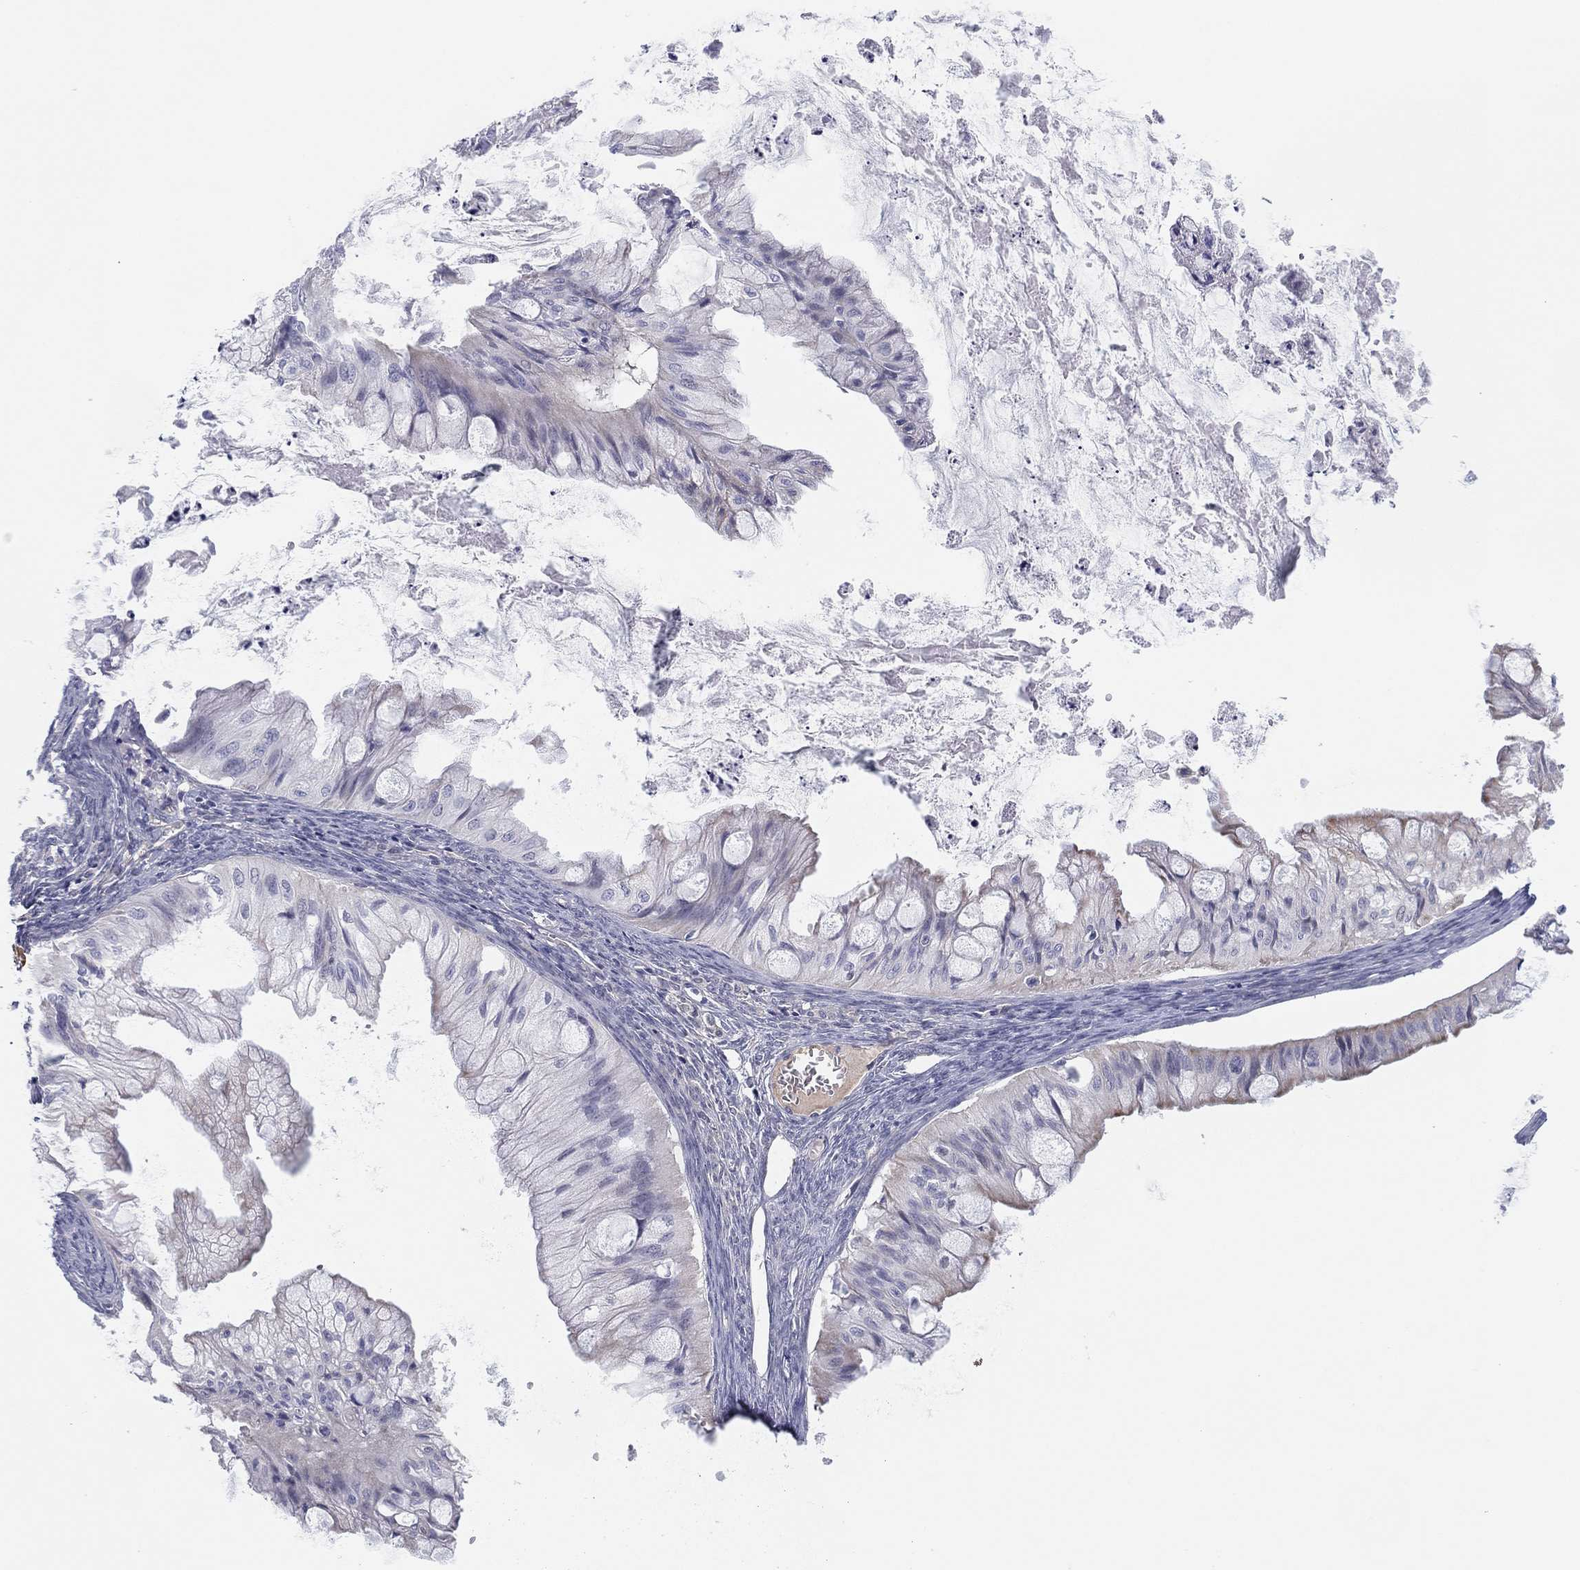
{"staining": {"intensity": "weak", "quantity": "<25%", "location": "cytoplasmic/membranous"}, "tissue": "ovarian cancer", "cell_type": "Tumor cells", "image_type": "cancer", "snomed": [{"axis": "morphology", "description": "Cystadenocarcinoma, mucinous, NOS"}, {"axis": "topography", "description": "Ovary"}], "caption": "This image is of ovarian mucinous cystadenocarcinoma stained with IHC to label a protein in brown with the nuclei are counter-stained blue. There is no positivity in tumor cells.", "gene": "MLF1", "patient": {"sex": "female", "age": 57}}